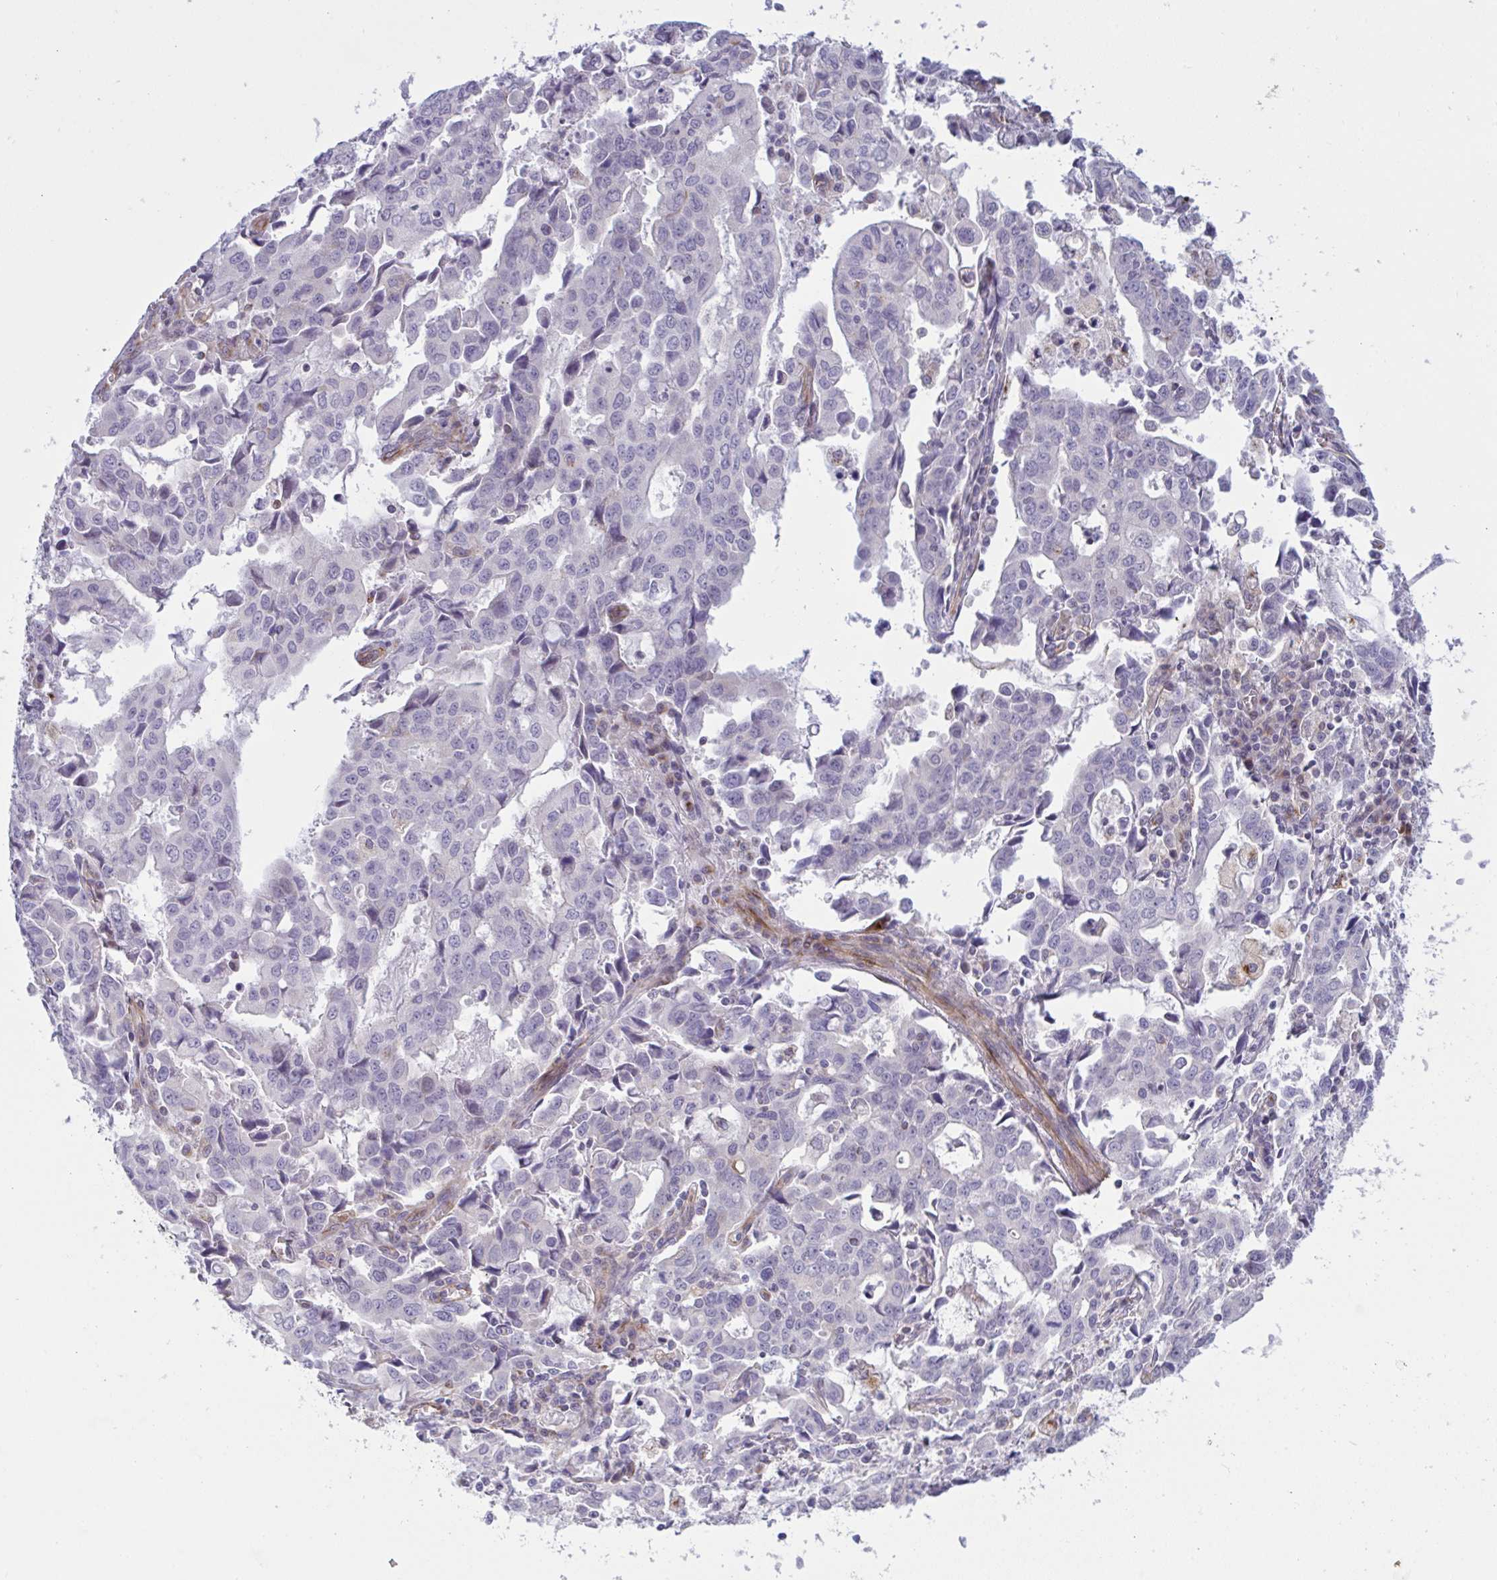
{"staining": {"intensity": "negative", "quantity": "none", "location": "none"}, "tissue": "stomach cancer", "cell_type": "Tumor cells", "image_type": "cancer", "snomed": [{"axis": "morphology", "description": "Adenocarcinoma, NOS"}, {"axis": "topography", "description": "Stomach, upper"}], "caption": "There is no significant expression in tumor cells of stomach adenocarcinoma.", "gene": "DCBLD1", "patient": {"sex": "male", "age": 85}}